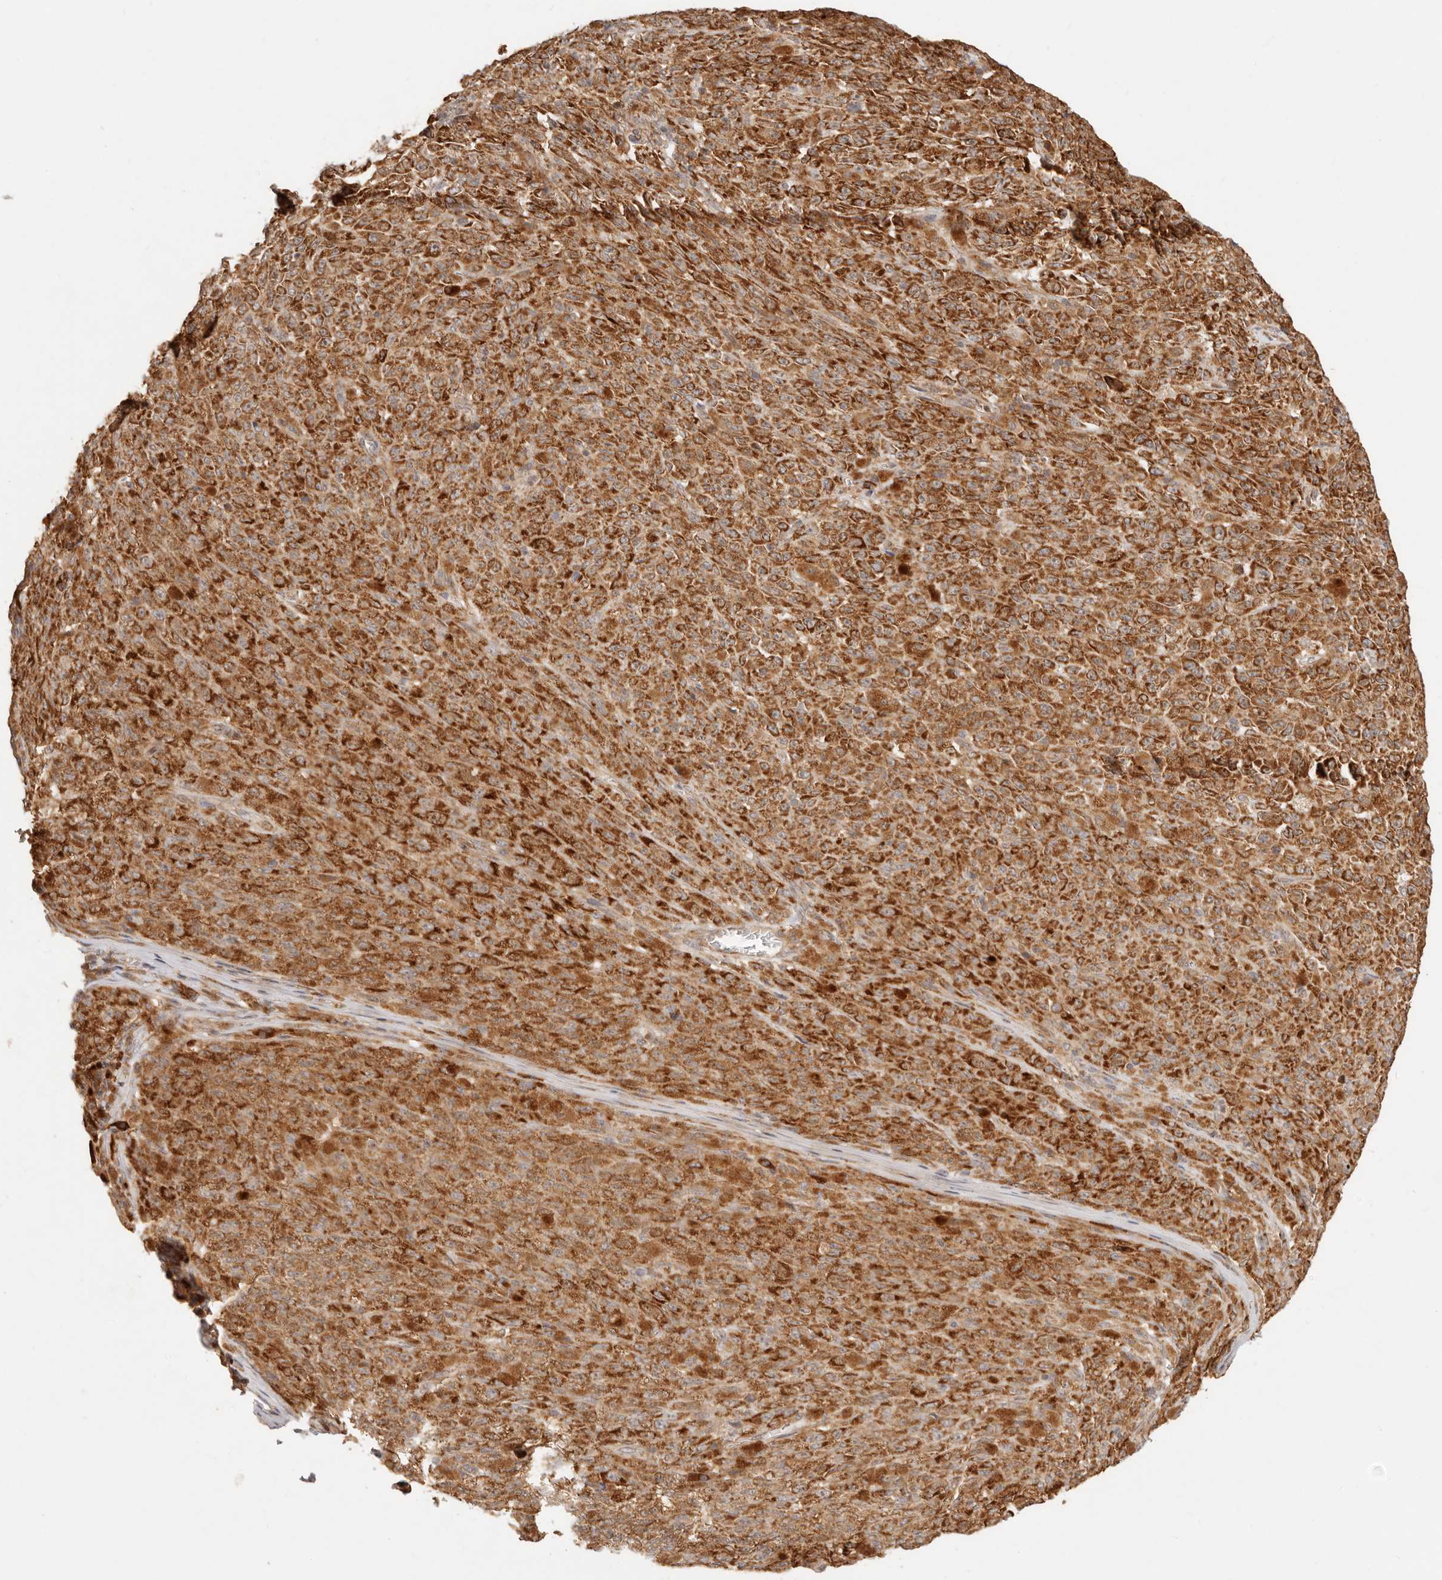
{"staining": {"intensity": "moderate", "quantity": ">75%", "location": "cytoplasmic/membranous"}, "tissue": "melanoma", "cell_type": "Tumor cells", "image_type": "cancer", "snomed": [{"axis": "morphology", "description": "Malignant melanoma, NOS"}, {"axis": "topography", "description": "Skin"}], "caption": "High-power microscopy captured an immunohistochemistry photomicrograph of melanoma, revealing moderate cytoplasmic/membranous expression in about >75% of tumor cells. (DAB (3,3'-diaminobenzidine) IHC with brightfield microscopy, high magnification).", "gene": "TIMM17A", "patient": {"sex": "female", "age": 82}}